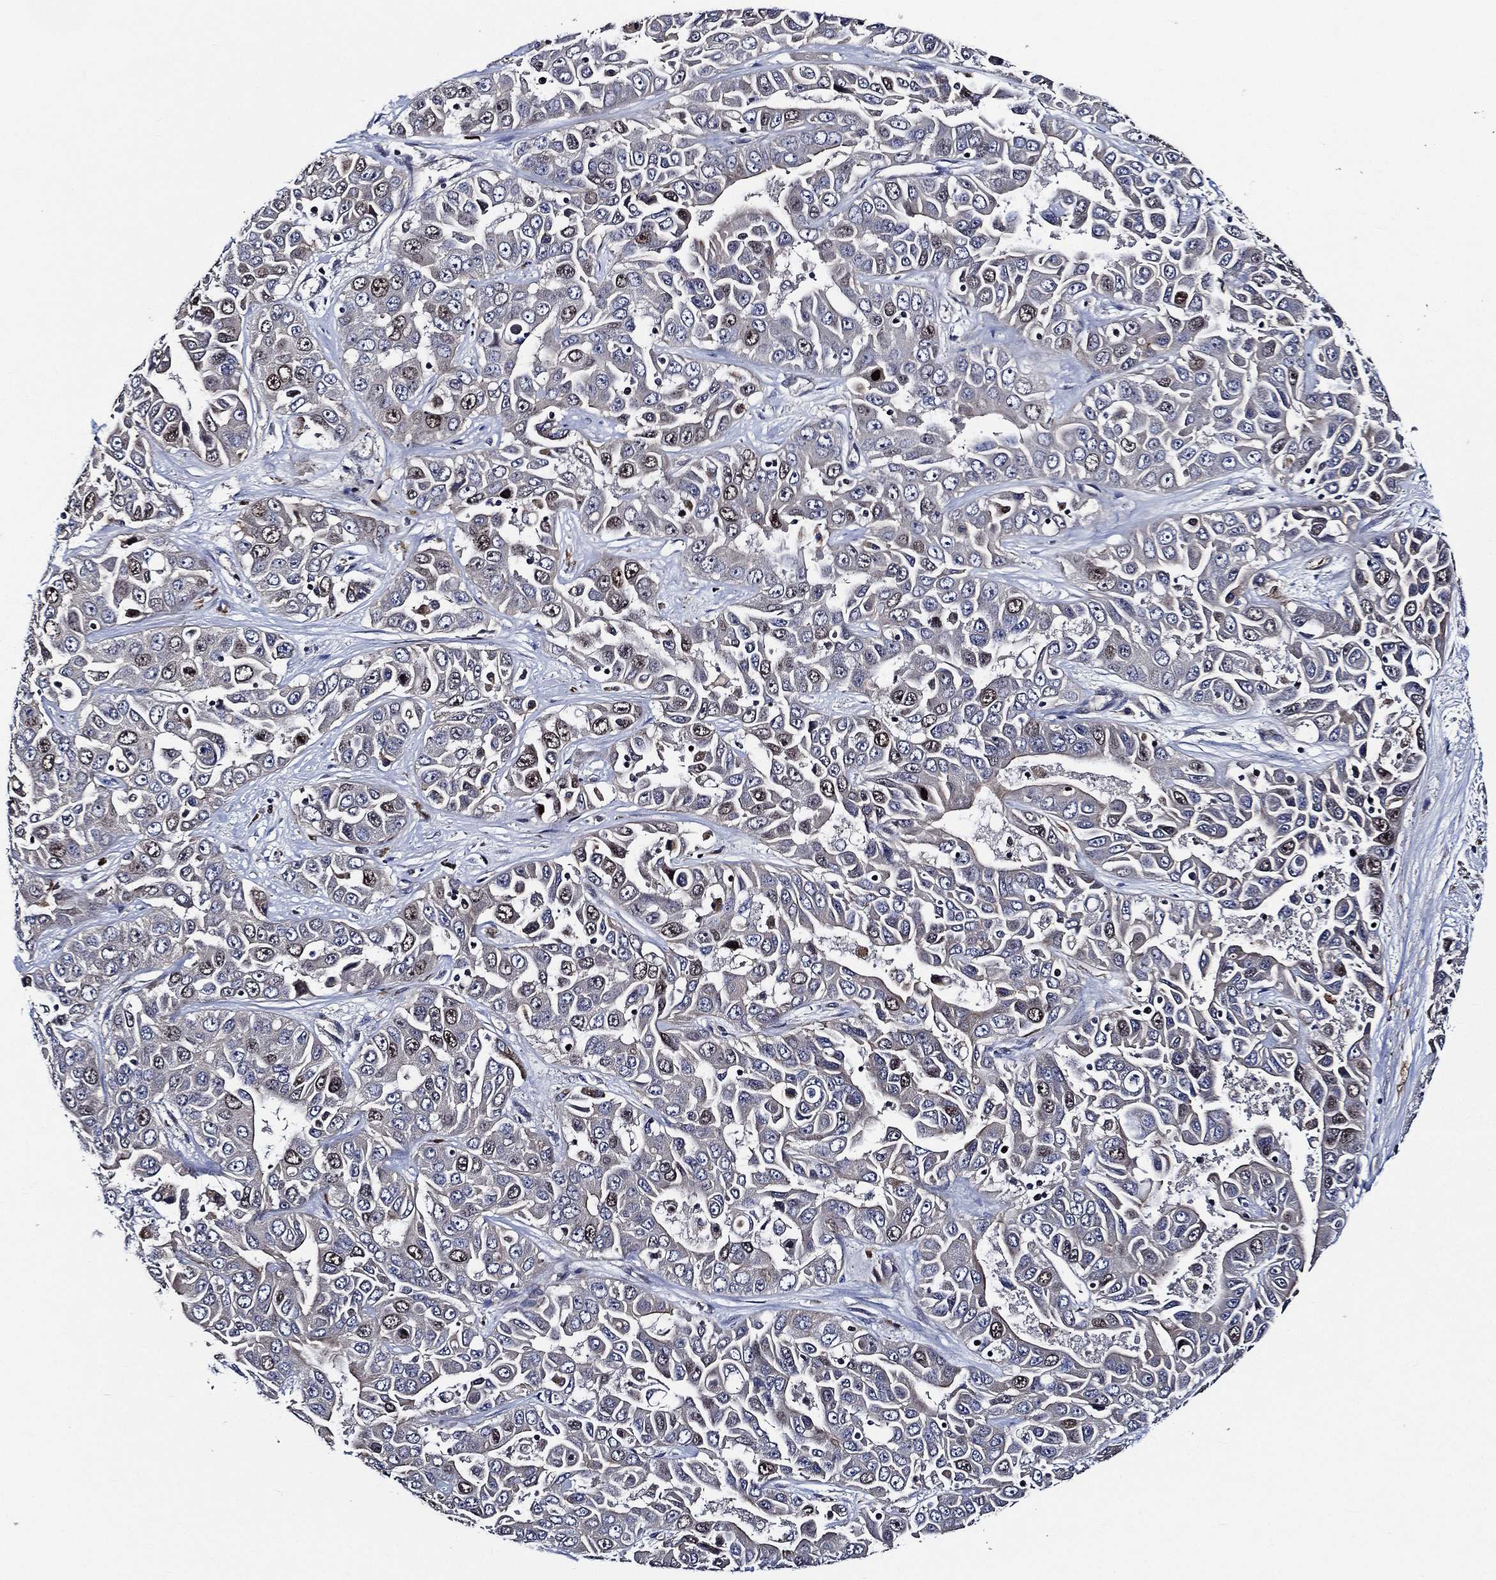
{"staining": {"intensity": "negative", "quantity": "none", "location": "none"}, "tissue": "liver cancer", "cell_type": "Tumor cells", "image_type": "cancer", "snomed": [{"axis": "morphology", "description": "Cholangiocarcinoma"}, {"axis": "topography", "description": "Liver"}], "caption": "DAB (3,3'-diaminobenzidine) immunohistochemical staining of human liver cholangiocarcinoma displays no significant staining in tumor cells.", "gene": "KIF20B", "patient": {"sex": "female", "age": 52}}